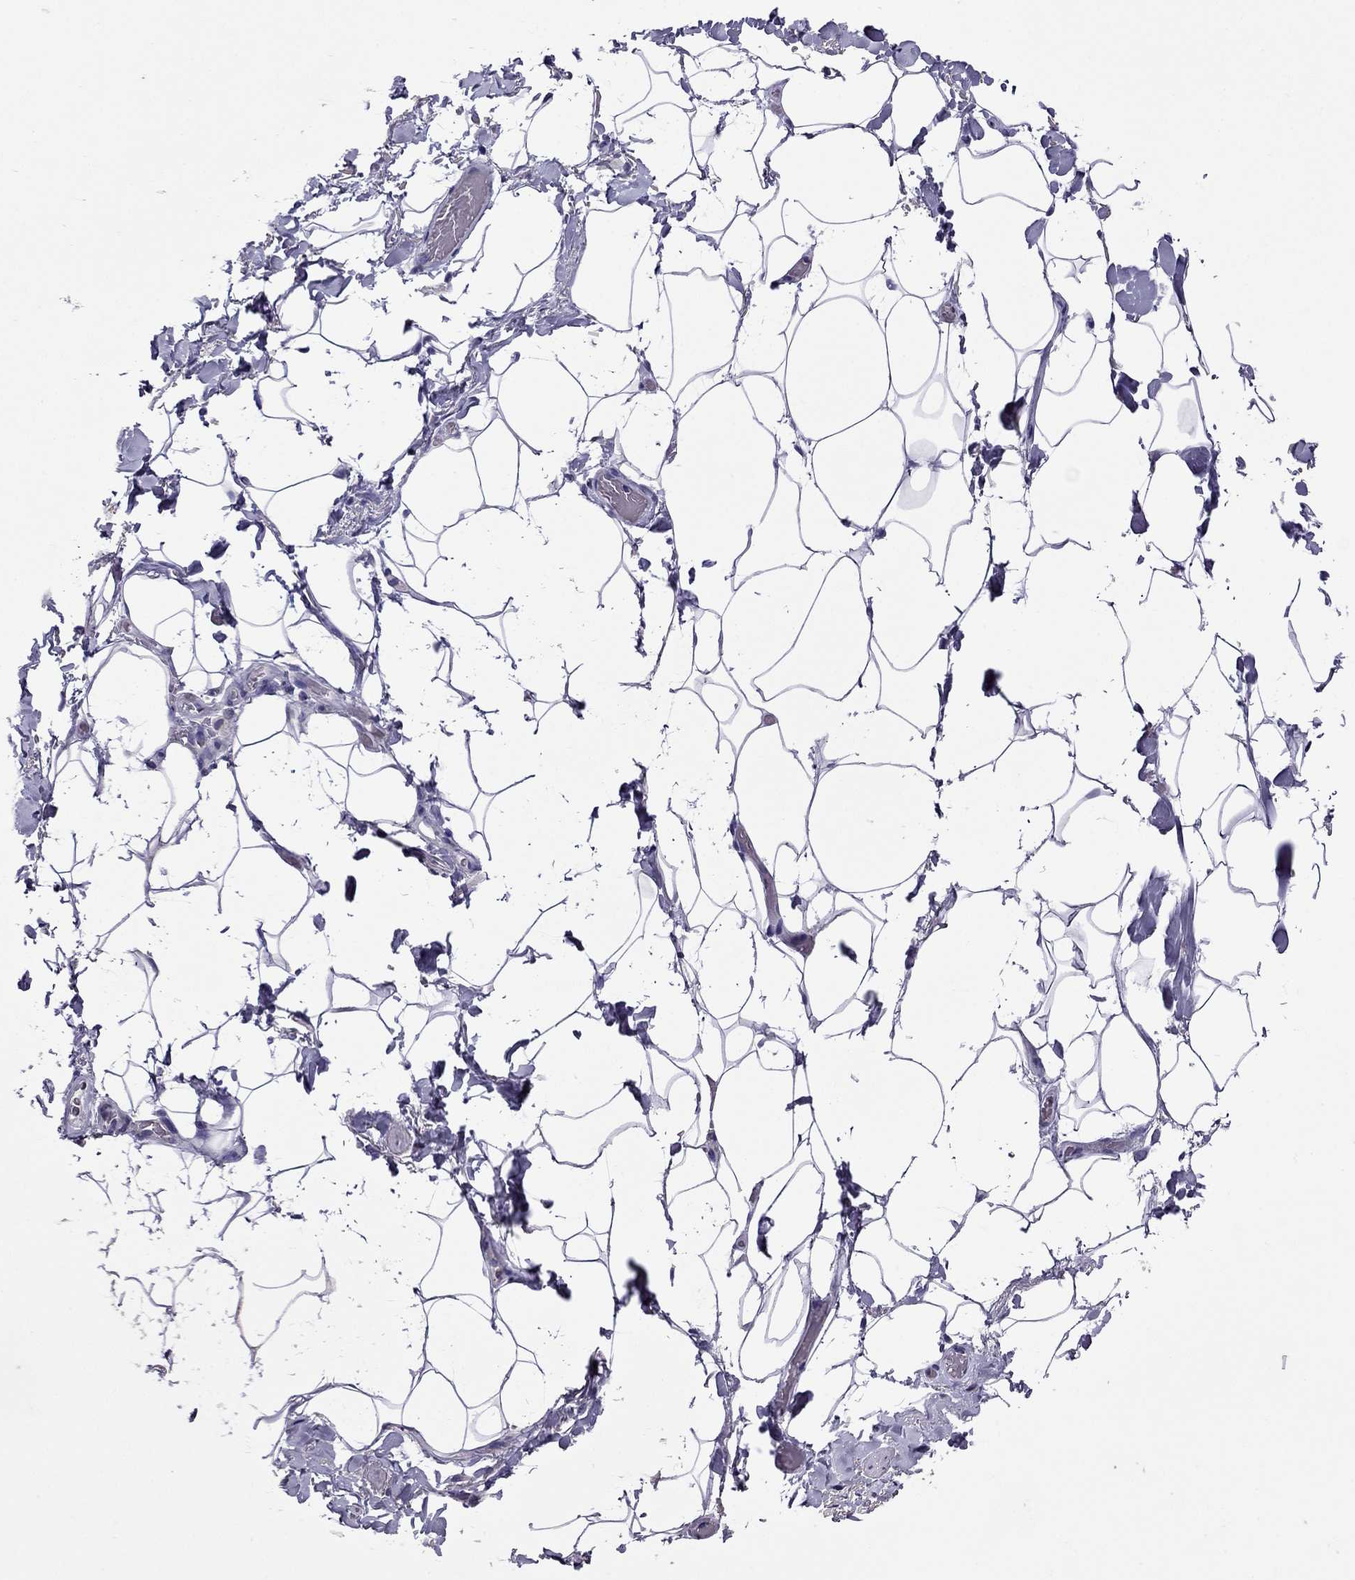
{"staining": {"intensity": "negative", "quantity": "none", "location": "none"}, "tissue": "adipose tissue", "cell_type": "Adipocytes", "image_type": "normal", "snomed": [{"axis": "morphology", "description": "Normal tissue, NOS"}, {"axis": "topography", "description": "Anal"}, {"axis": "topography", "description": "Peripheral nerve tissue"}], "caption": "Protein analysis of normal adipose tissue reveals no significant positivity in adipocytes. (DAB IHC visualized using brightfield microscopy, high magnification).", "gene": "OXCT2", "patient": {"sex": "male", "age": 53}}